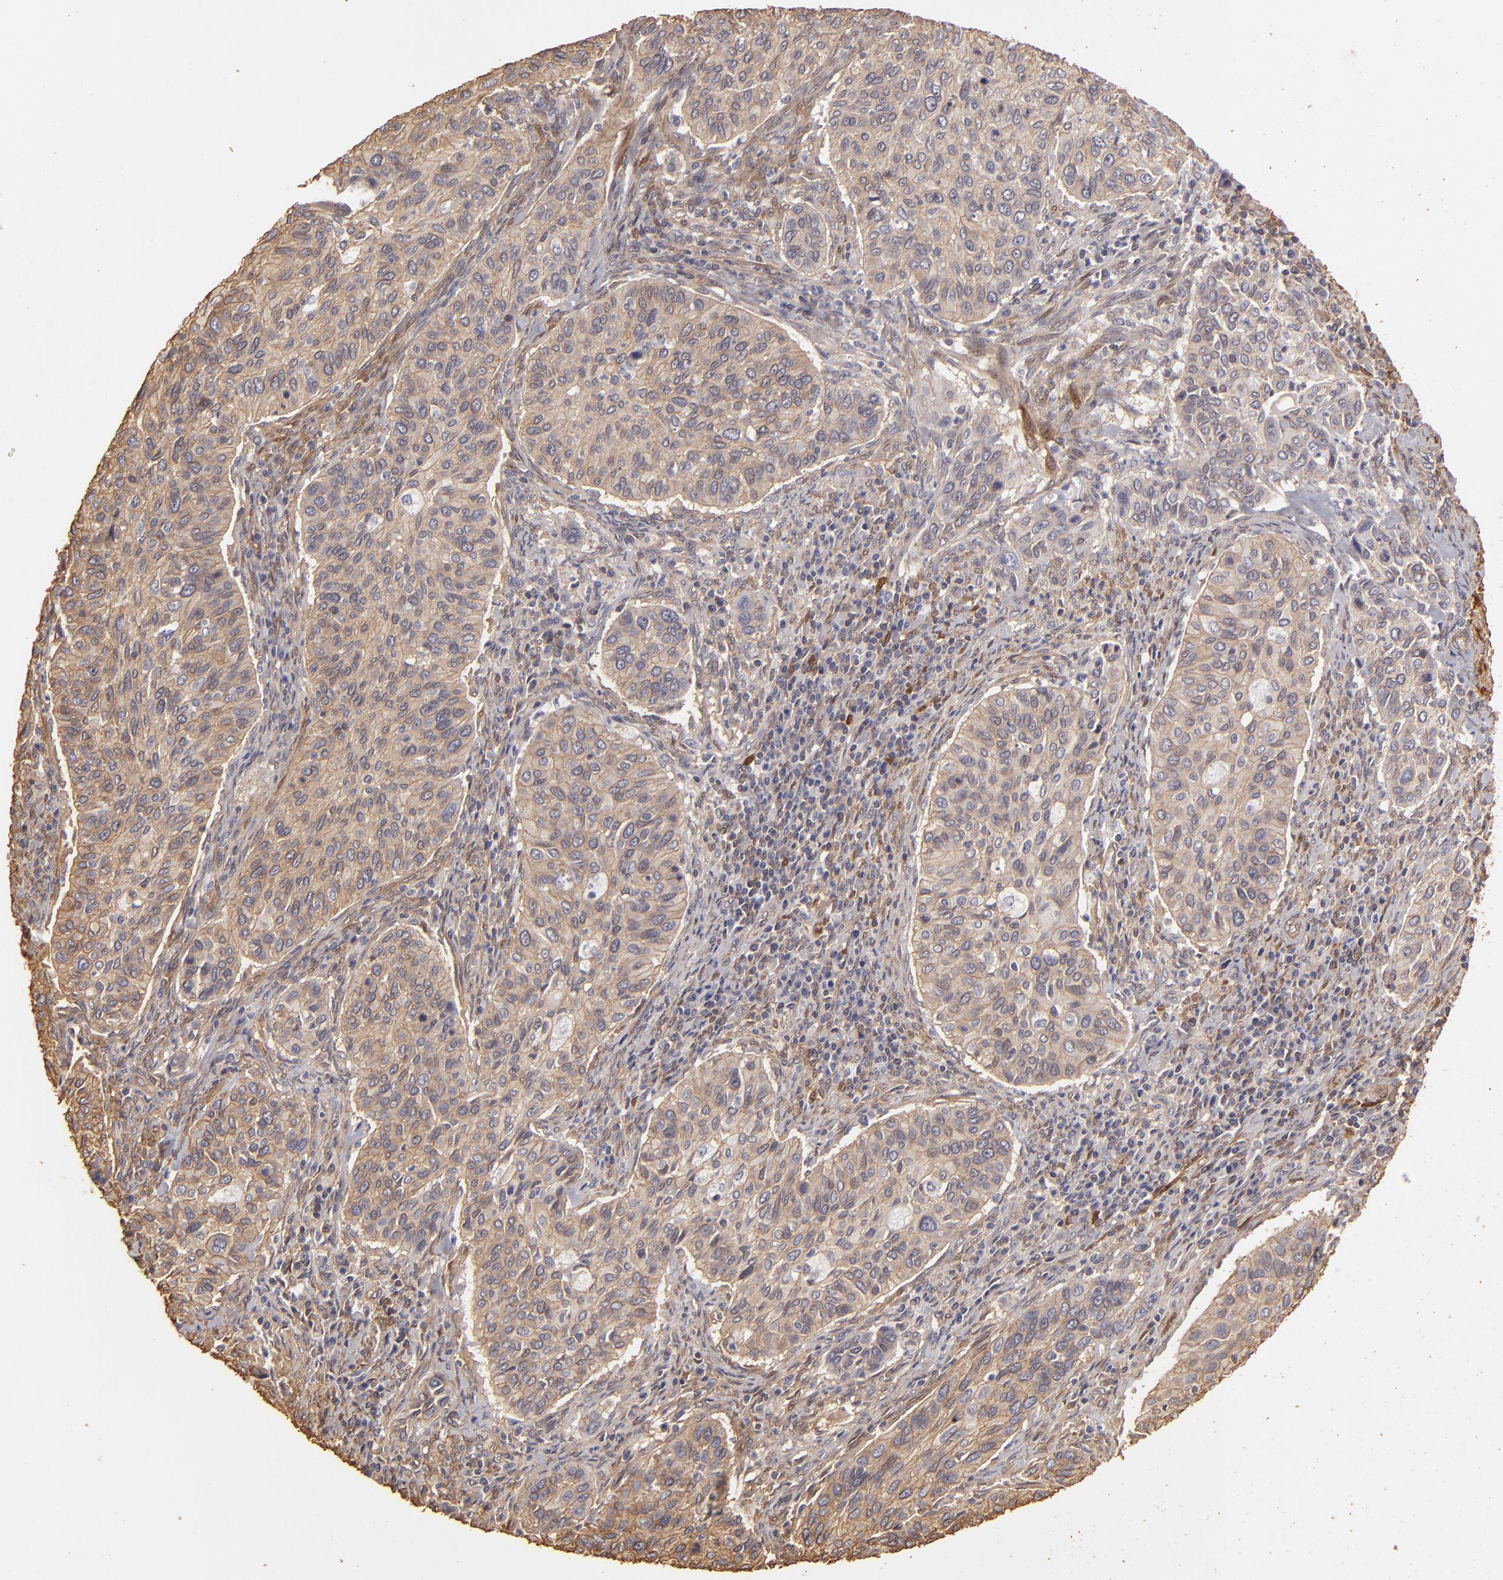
{"staining": {"intensity": "weak", "quantity": ">75%", "location": "cytoplasmic/membranous"}, "tissue": "cervical cancer", "cell_type": "Tumor cells", "image_type": "cancer", "snomed": [{"axis": "morphology", "description": "Adenocarcinoma, NOS"}, {"axis": "topography", "description": "Cervix"}], "caption": "Protein expression analysis of human cervical cancer reveals weak cytoplasmic/membranous positivity in about >75% of tumor cells. (IHC, brightfield microscopy, high magnification).", "gene": "HSPB6", "patient": {"sex": "female", "age": 29}}